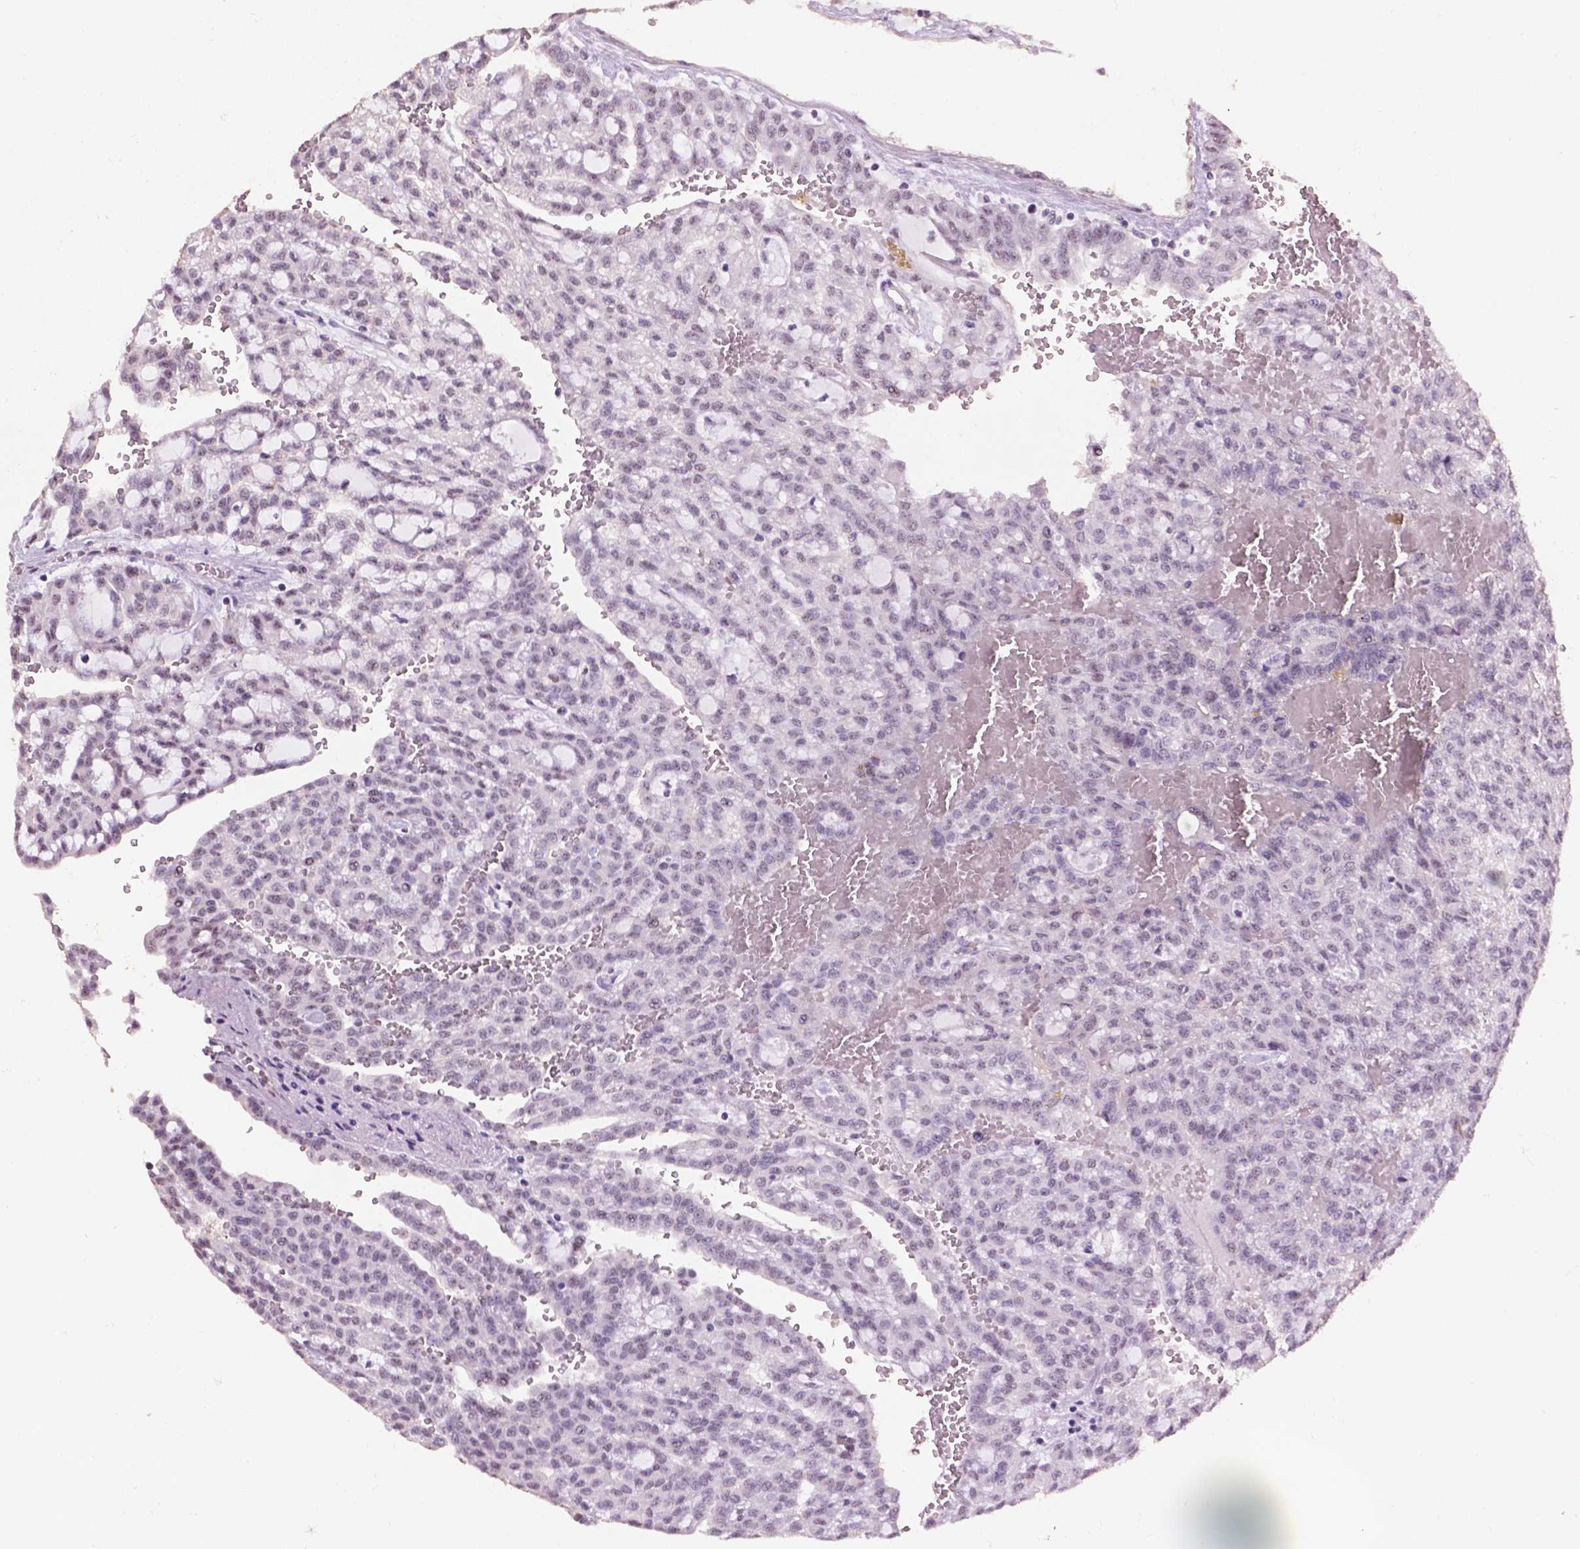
{"staining": {"intensity": "negative", "quantity": "none", "location": "none"}, "tissue": "renal cancer", "cell_type": "Tumor cells", "image_type": "cancer", "snomed": [{"axis": "morphology", "description": "Adenocarcinoma, NOS"}, {"axis": "topography", "description": "Kidney"}], "caption": "An image of human renal cancer (adenocarcinoma) is negative for staining in tumor cells. The staining was performed using DAB (3,3'-diaminobenzidine) to visualize the protein expression in brown, while the nuclei were stained in blue with hematoxylin (Magnification: 20x).", "gene": "COIL", "patient": {"sex": "male", "age": 63}}